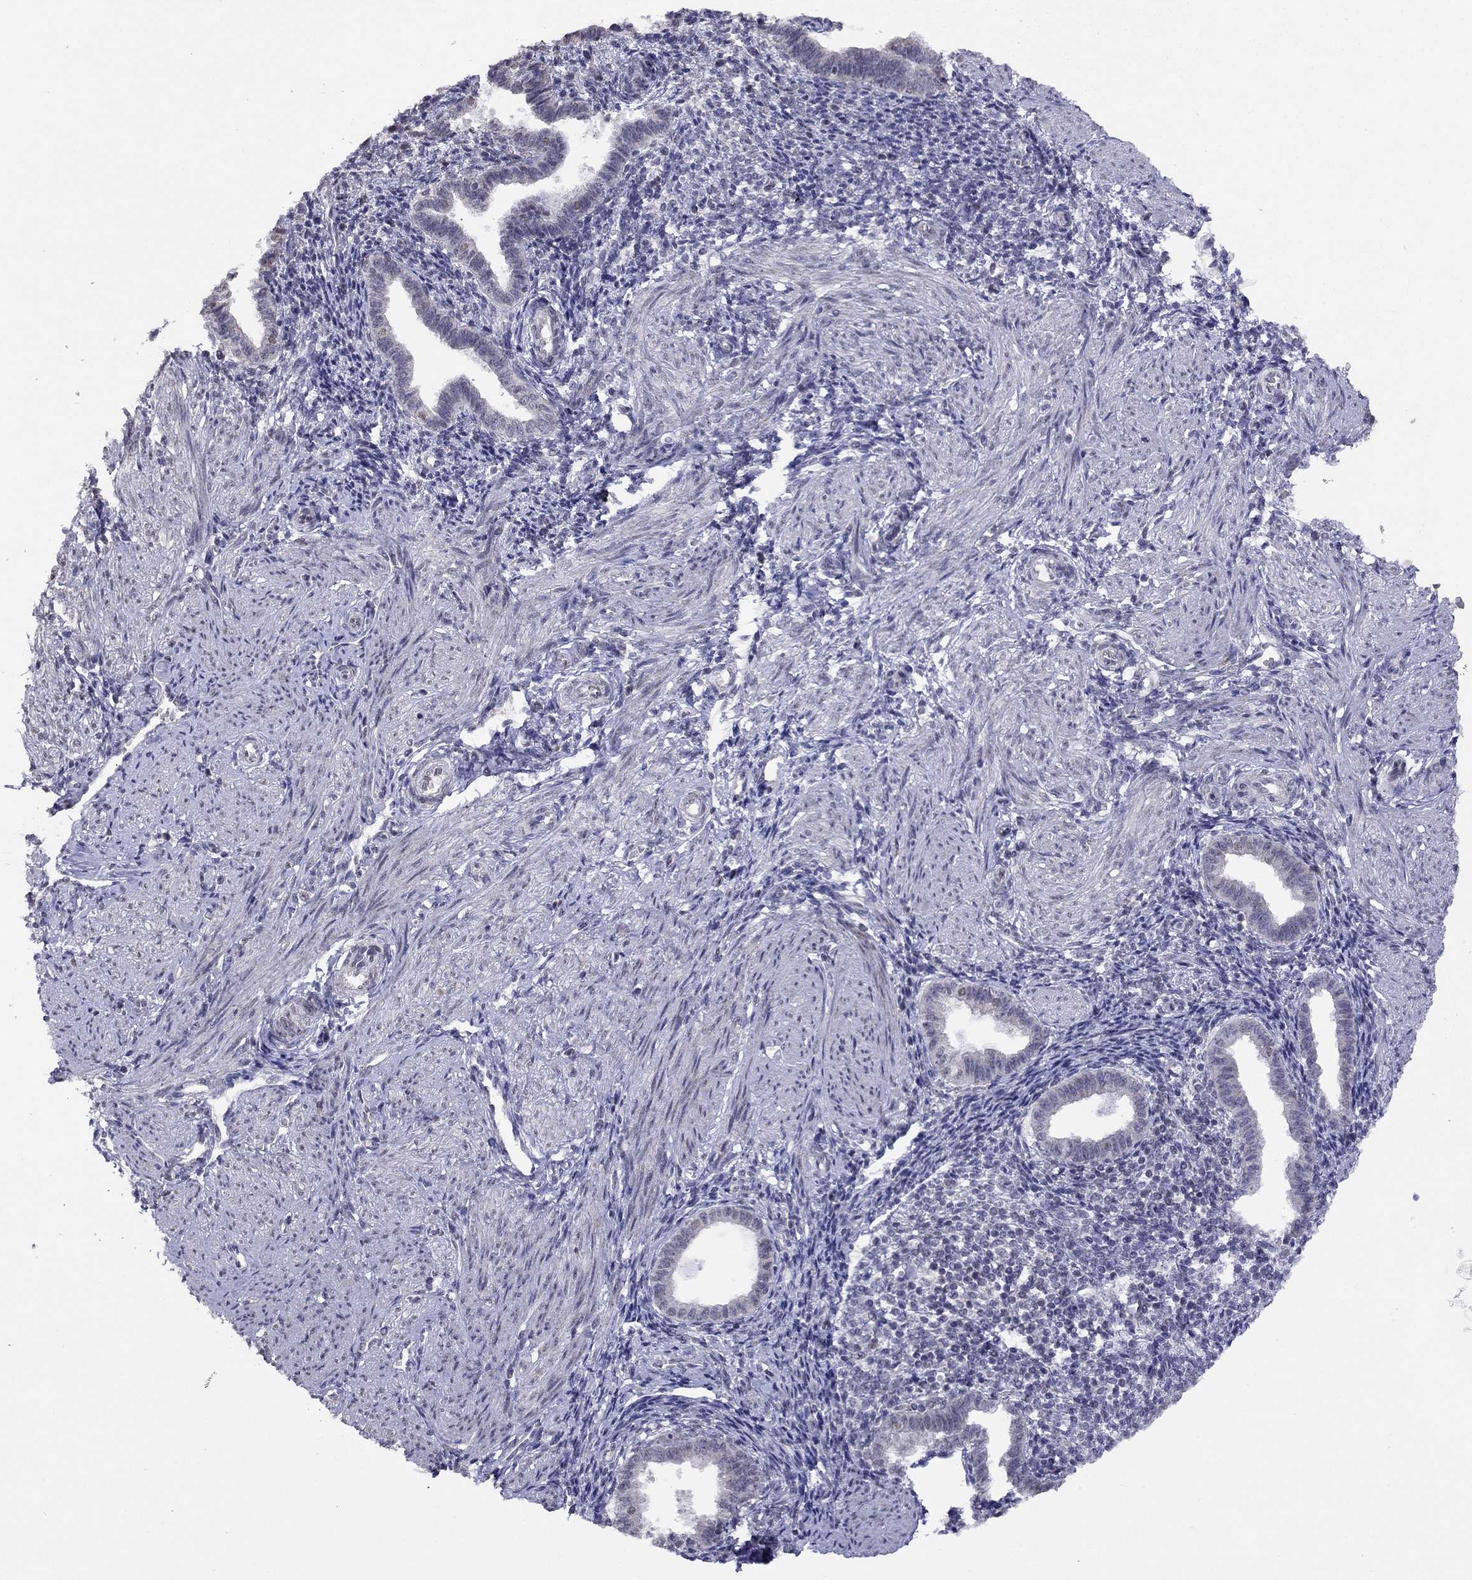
{"staining": {"intensity": "negative", "quantity": "none", "location": "none"}, "tissue": "endometrium", "cell_type": "Cells in endometrial stroma", "image_type": "normal", "snomed": [{"axis": "morphology", "description": "Normal tissue, NOS"}, {"axis": "topography", "description": "Endometrium"}], "caption": "This is an immunohistochemistry image of normal human endometrium. There is no staining in cells in endometrial stroma.", "gene": "HES5", "patient": {"sex": "female", "age": 37}}